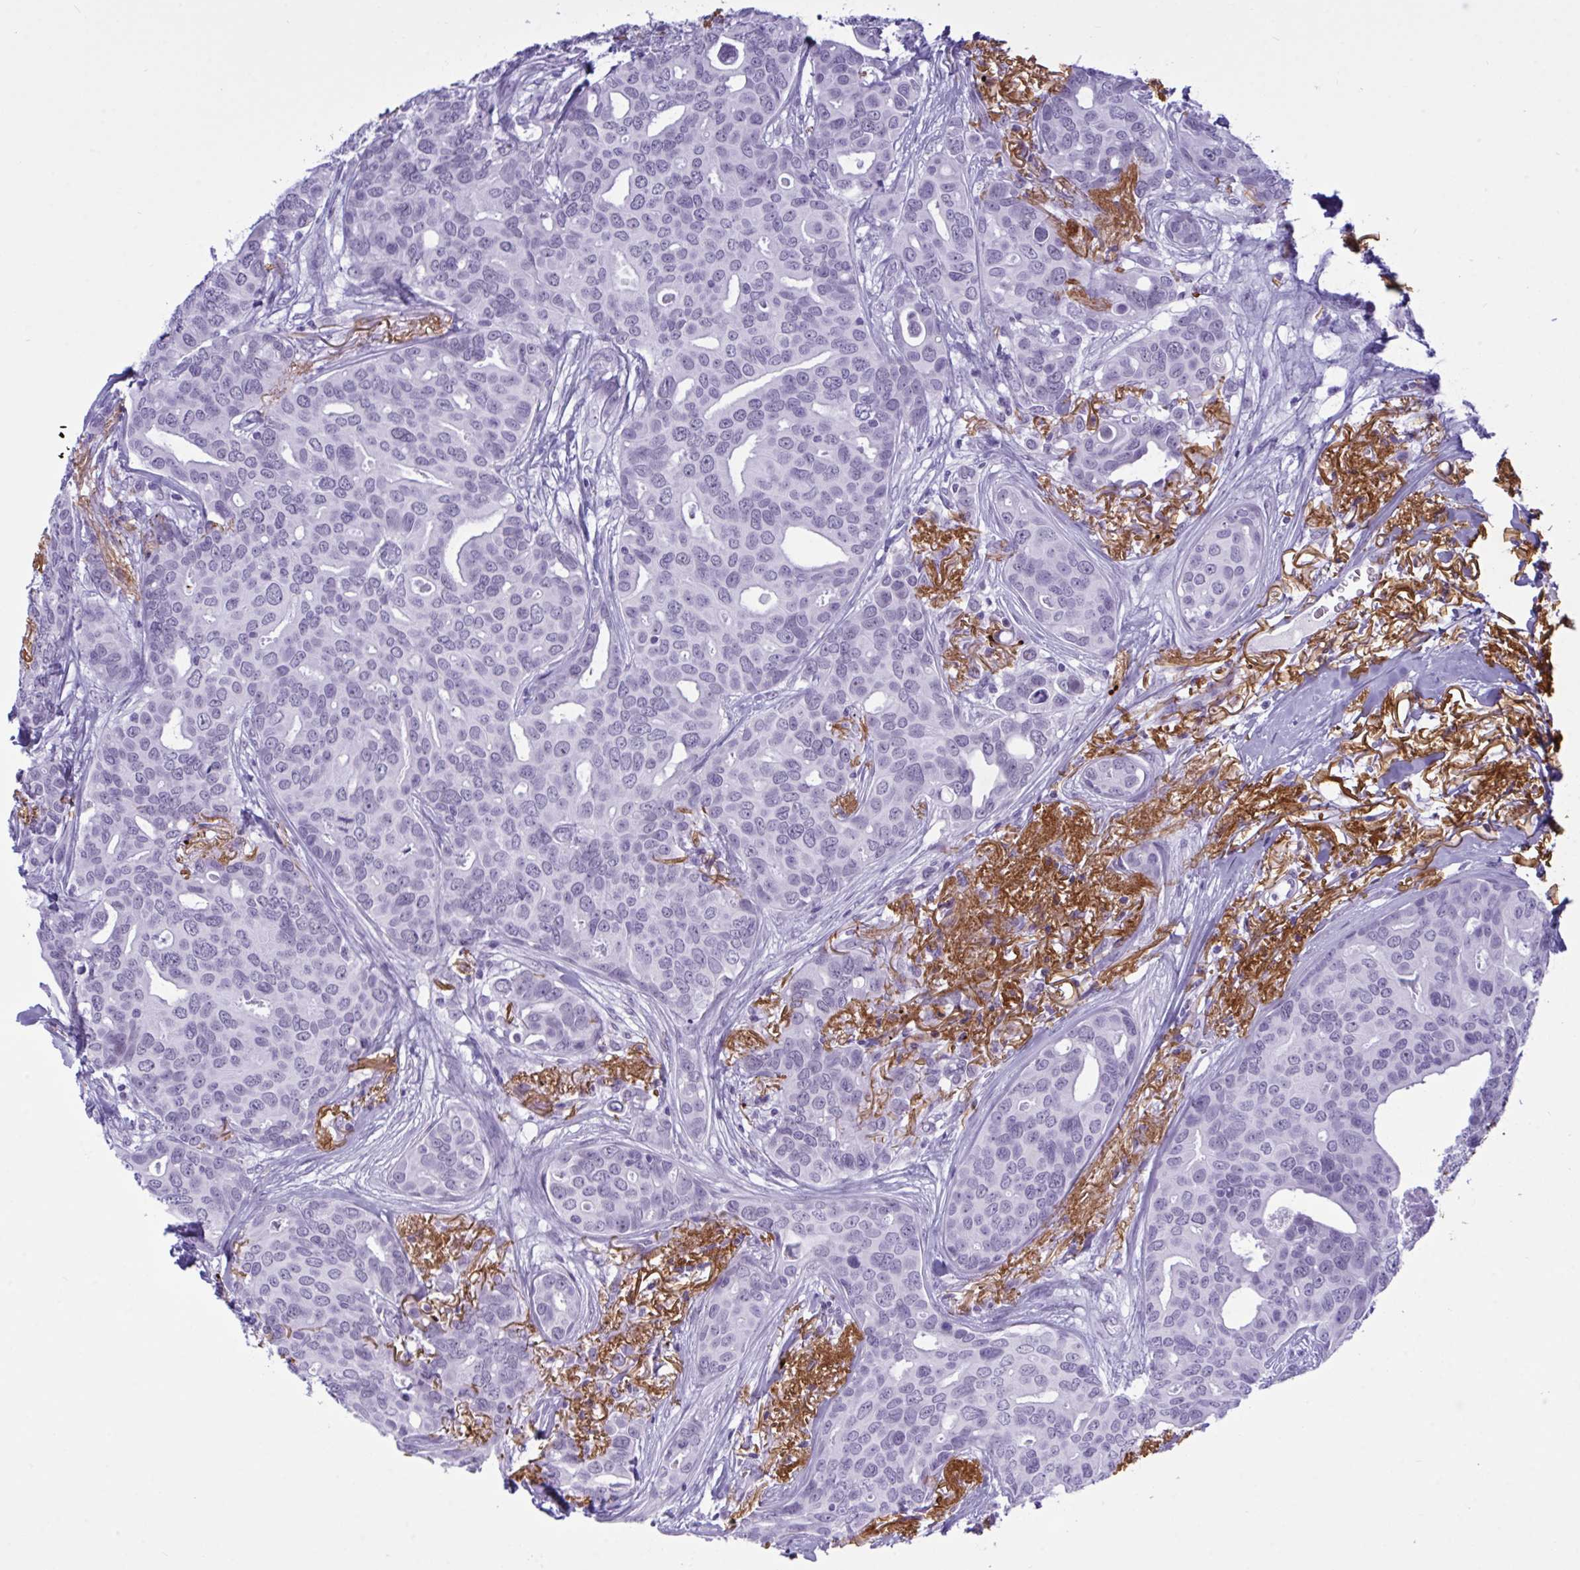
{"staining": {"intensity": "negative", "quantity": "none", "location": "none"}, "tissue": "breast cancer", "cell_type": "Tumor cells", "image_type": "cancer", "snomed": [{"axis": "morphology", "description": "Duct carcinoma"}, {"axis": "topography", "description": "Breast"}], "caption": "Immunohistochemistry (IHC) of human infiltrating ductal carcinoma (breast) shows no positivity in tumor cells. (DAB IHC with hematoxylin counter stain).", "gene": "ELN", "patient": {"sex": "female", "age": 54}}